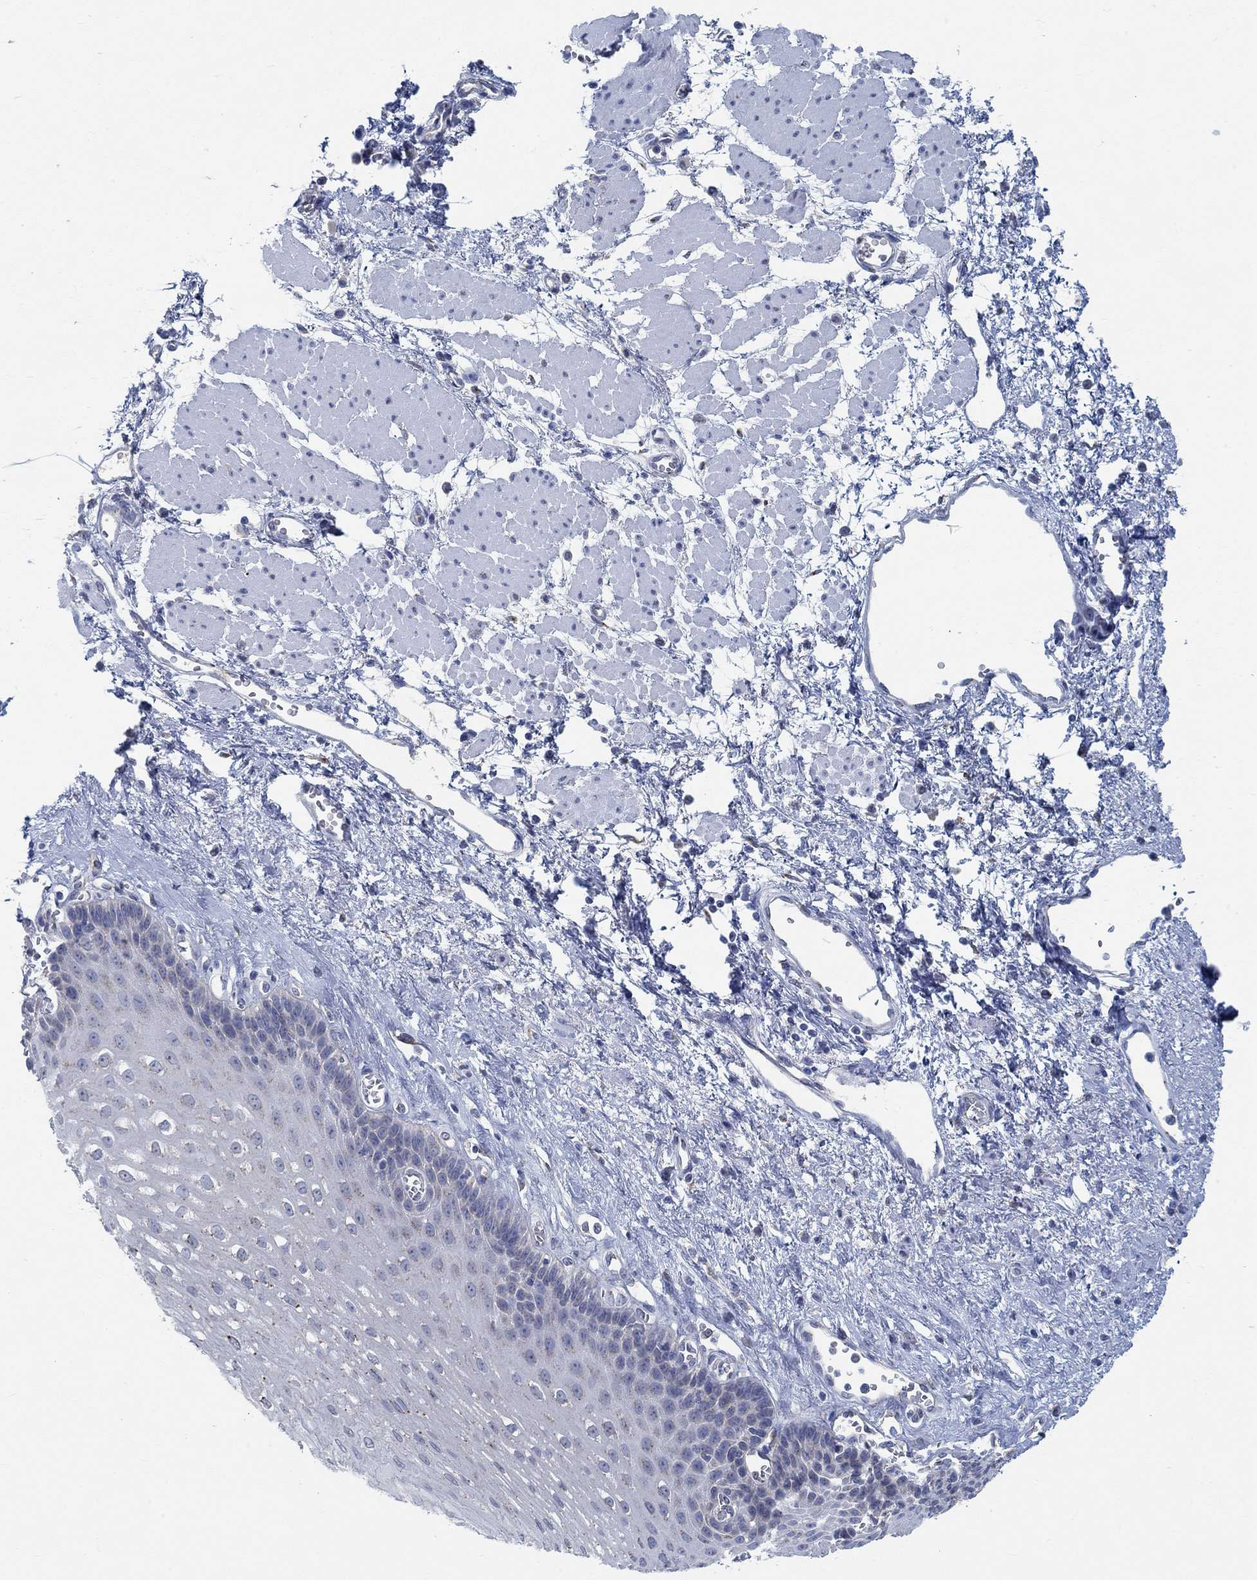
{"staining": {"intensity": "negative", "quantity": "none", "location": "none"}, "tissue": "esophagus", "cell_type": "Squamous epithelial cells", "image_type": "normal", "snomed": [{"axis": "morphology", "description": "Normal tissue, NOS"}, {"axis": "topography", "description": "Esophagus"}], "caption": "Squamous epithelial cells show no significant positivity in unremarkable esophagus. (DAB (3,3'-diaminobenzidine) immunohistochemistry (IHC) visualized using brightfield microscopy, high magnification).", "gene": "TEKT4", "patient": {"sex": "female", "age": 62}}